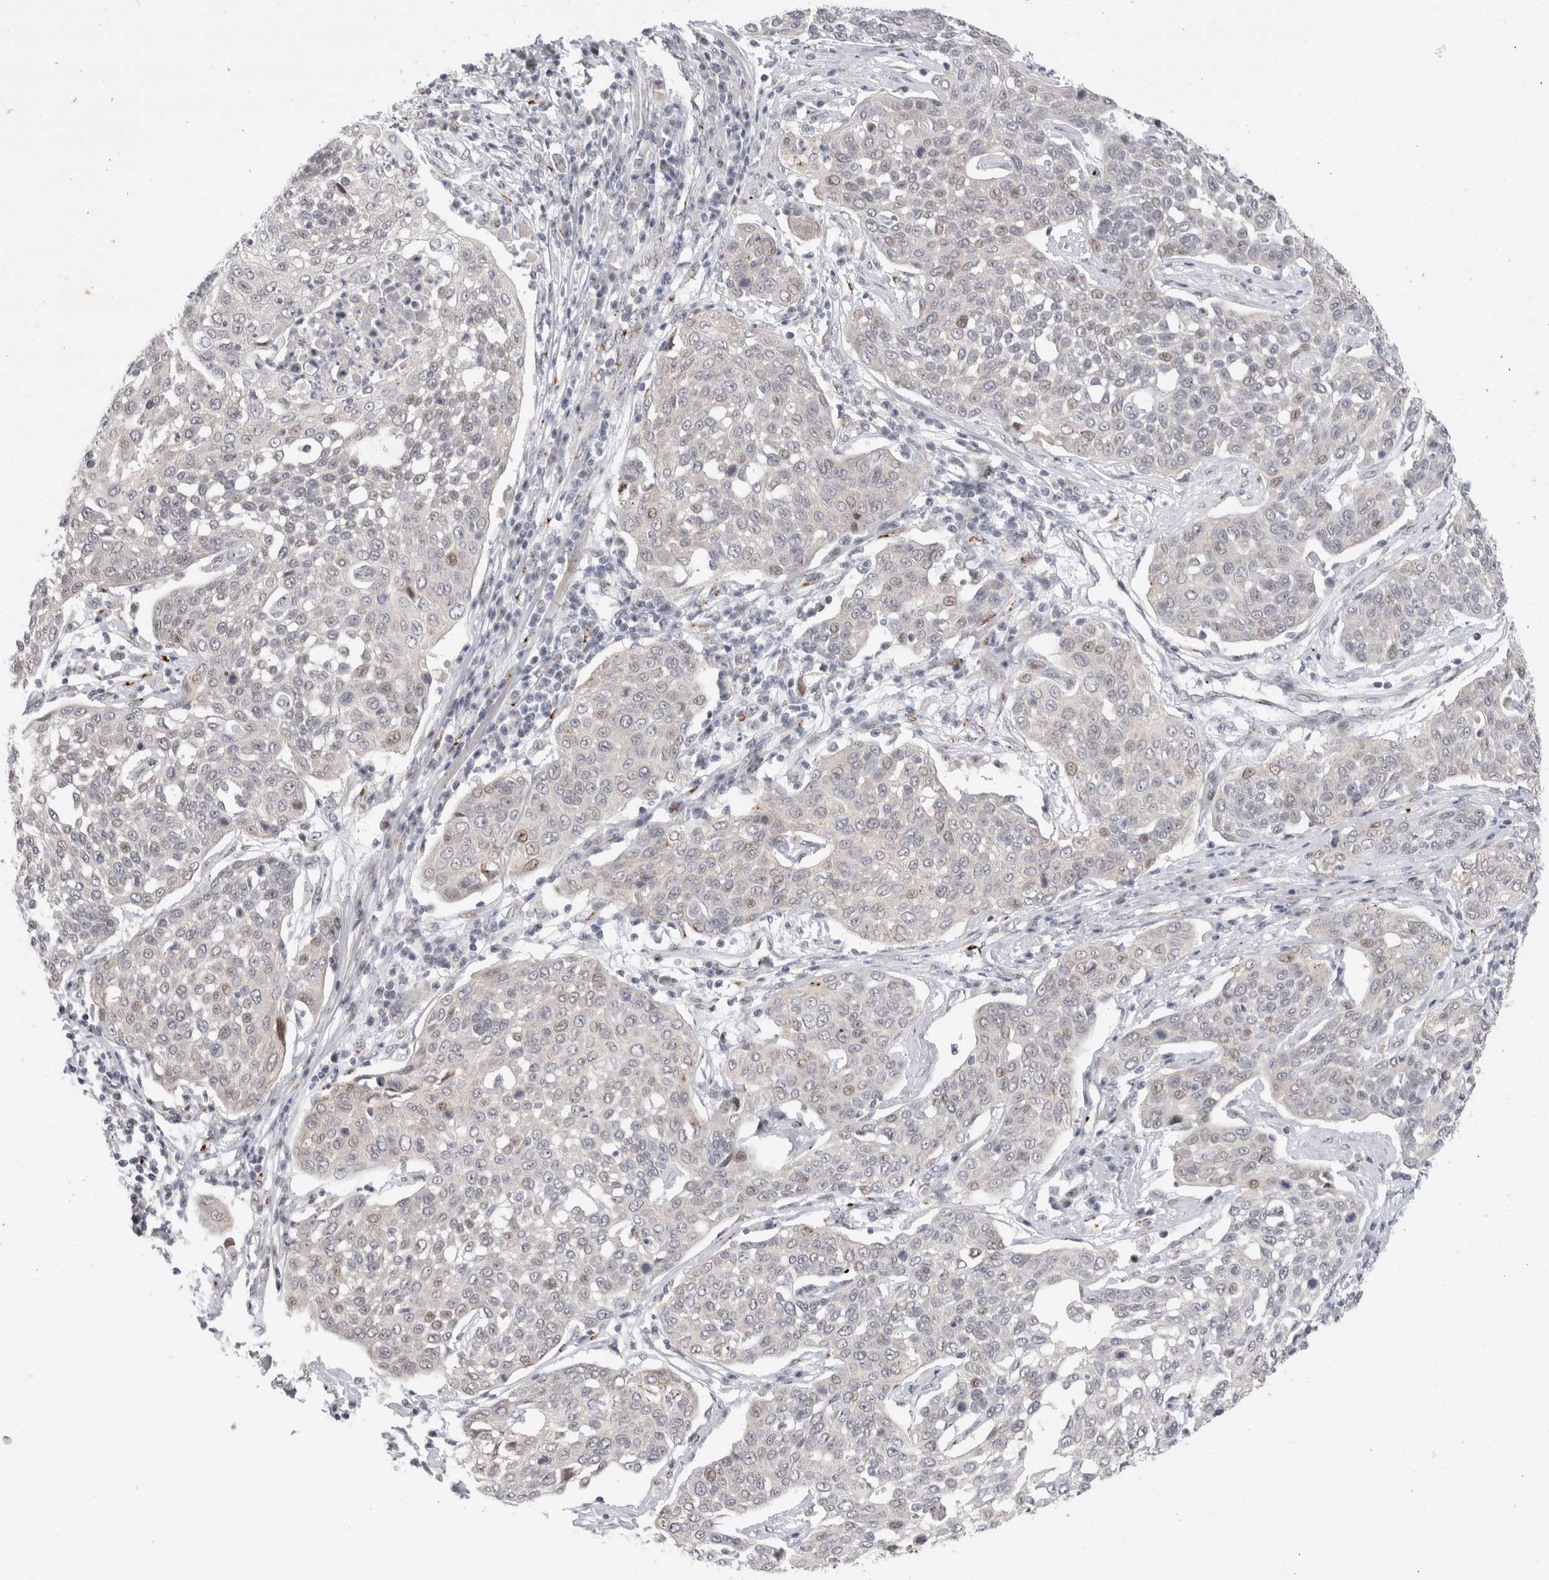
{"staining": {"intensity": "weak", "quantity": "<25%", "location": "nuclear"}, "tissue": "cervical cancer", "cell_type": "Tumor cells", "image_type": "cancer", "snomed": [{"axis": "morphology", "description": "Squamous cell carcinoma, NOS"}, {"axis": "topography", "description": "Cervix"}], "caption": "This is a photomicrograph of immunohistochemistry (IHC) staining of cervical cancer, which shows no expression in tumor cells. (DAB IHC visualized using brightfield microscopy, high magnification).", "gene": "VPS28", "patient": {"sex": "female", "age": 34}}